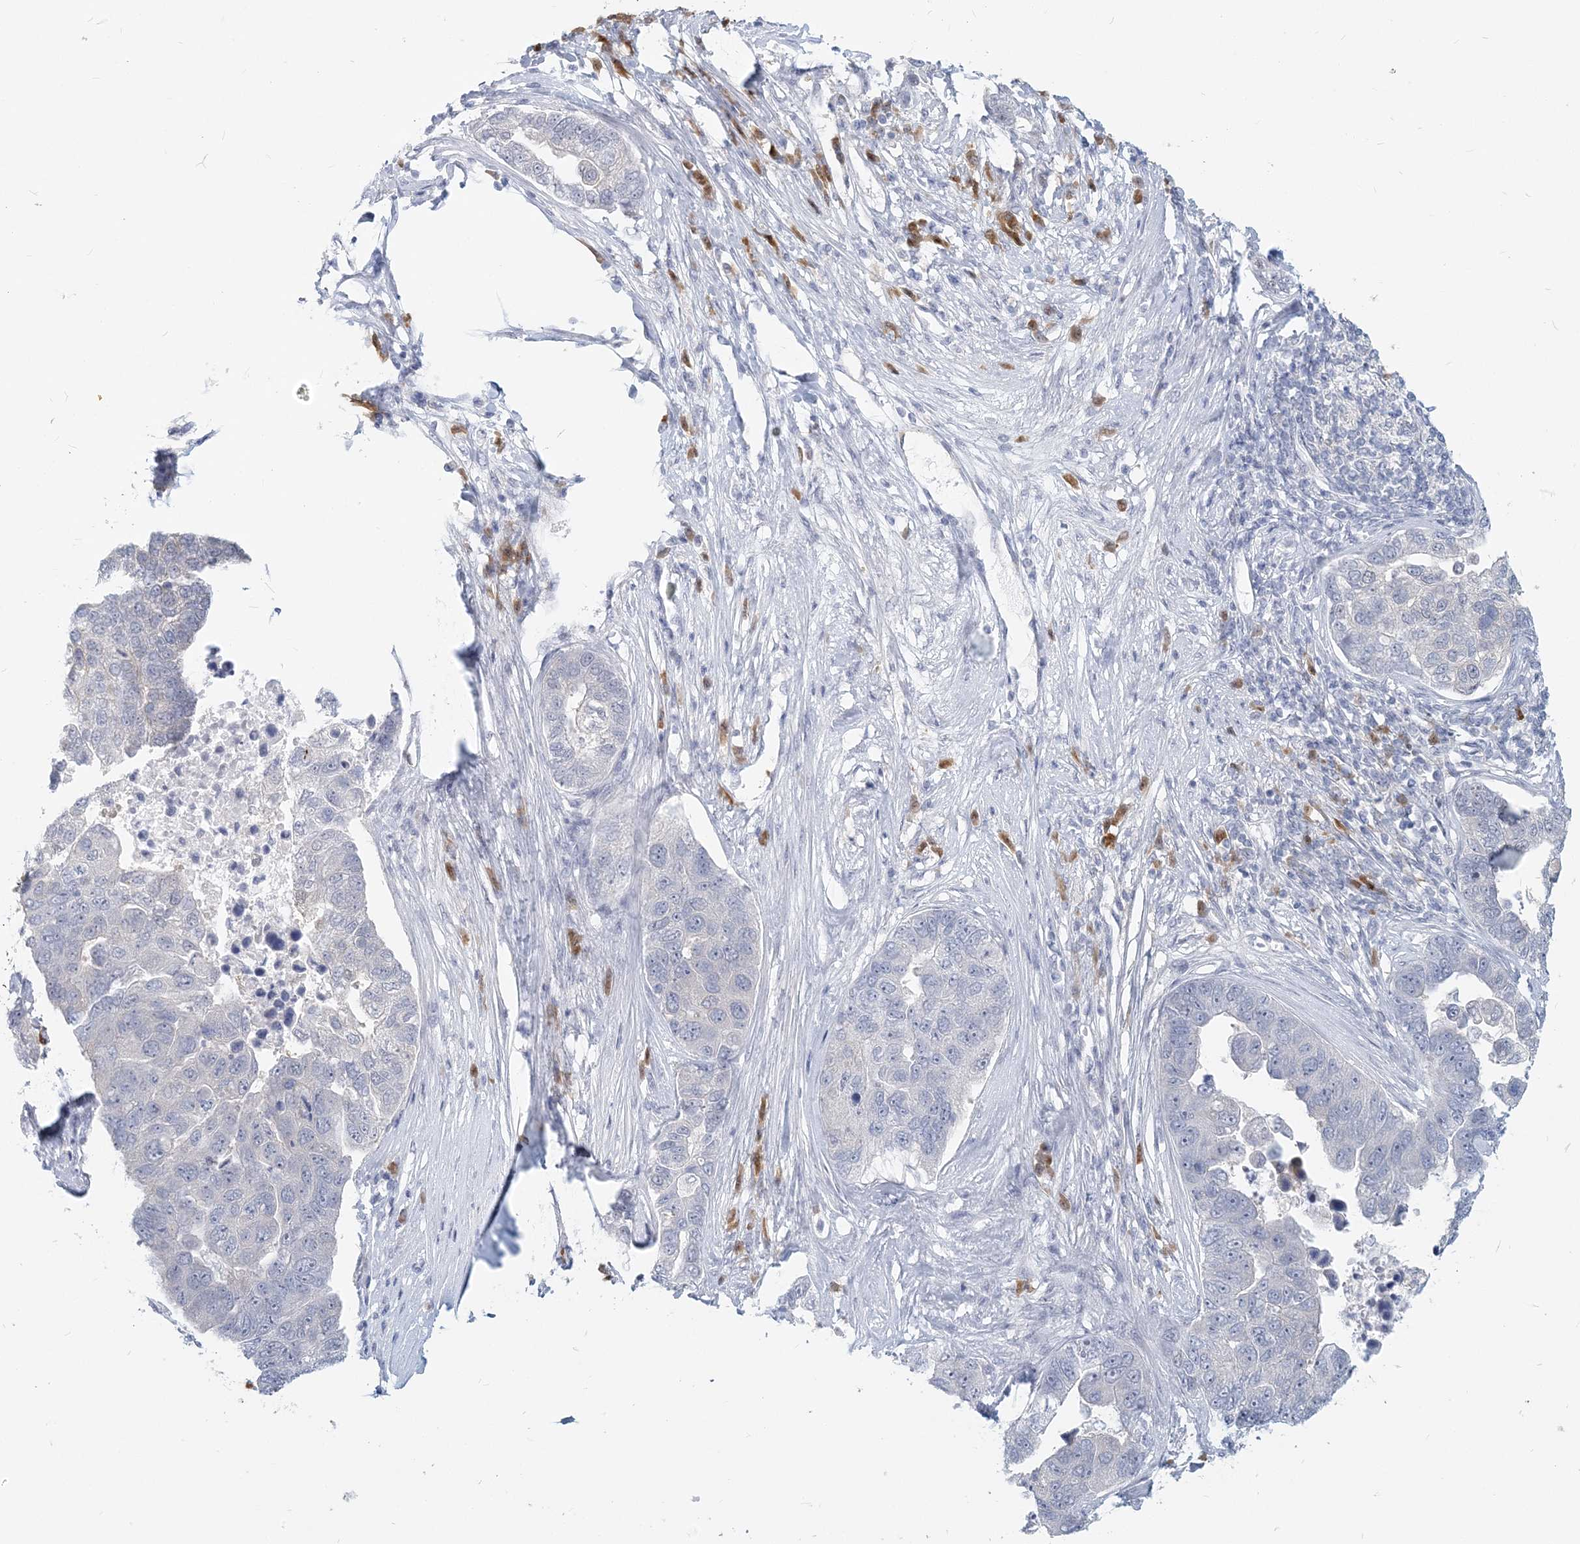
{"staining": {"intensity": "negative", "quantity": "none", "location": "none"}, "tissue": "pancreatic cancer", "cell_type": "Tumor cells", "image_type": "cancer", "snomed": [{"axis": "morphology", "description": "Adenocarcinoma, NOS"}, {"axis": "topography", "description": "Pancreas"}], "caption": "A high-resolution micrograph shows immunohistochemistry staining of pancreatic adenocarcinoma, which exhibits no significant staining in tumor cells.", "gene": "GMPPA", "patient": {"sex": "female", "age": 61}}